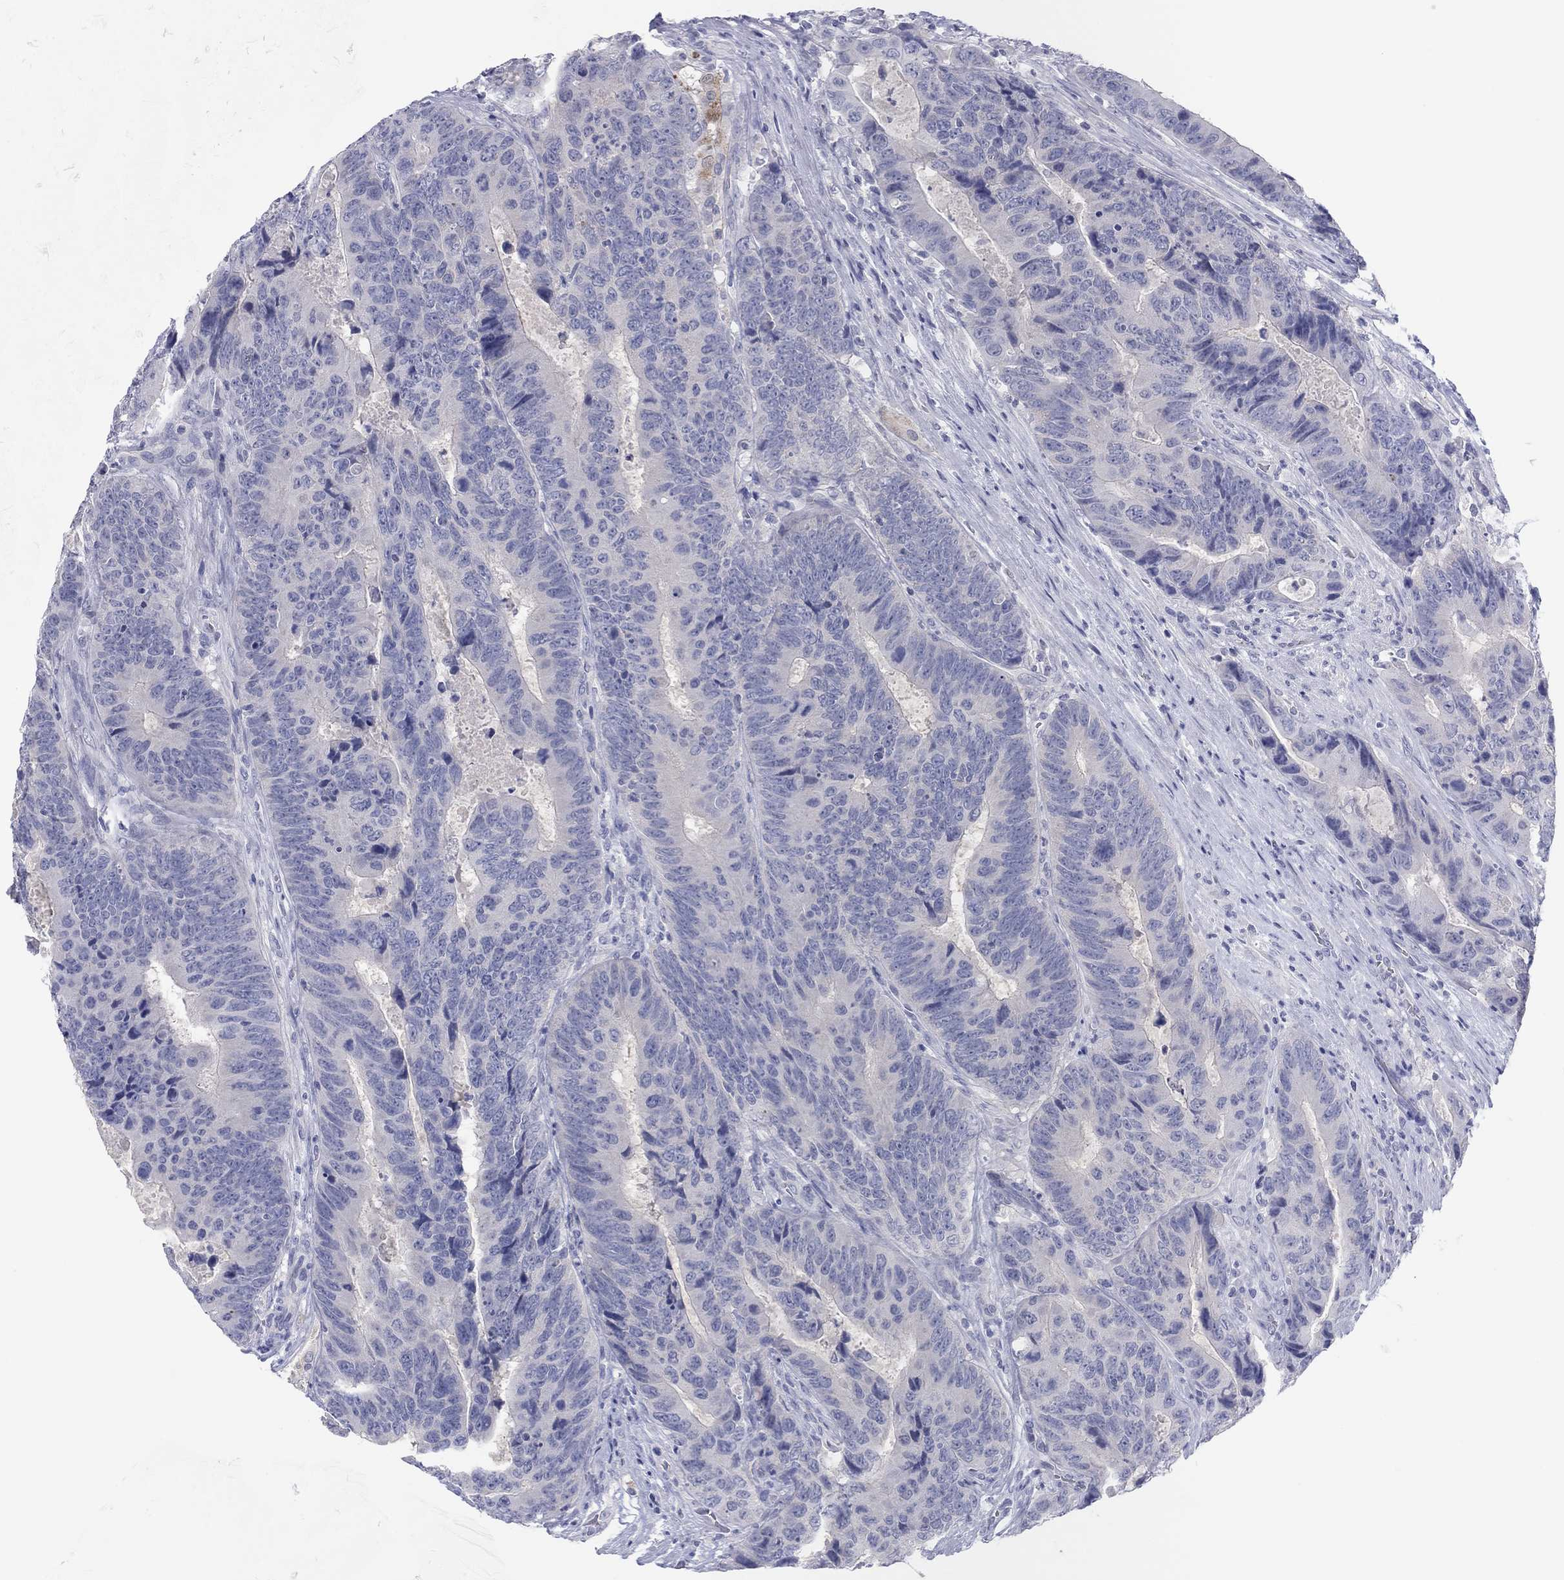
{"staining": {"intensity": "negative", "quantity": "none", "location": "none"}, "tissue": "colorectal cancer", "cell_type": "Tumor cells", "image_type": "cancer", "snomed": [{"axis": "morphology", "description": "Adenocarcinoma, NOS"}, {"axis": "topography", "description": "Colon"}], "caption": "The immunohistochemistry (IHC) image has no significant positivity in tumor cells of colorectal cancer (adenocarcinoma) tissue. (DAB (3,3'-diaminobenzidine) immunohistochemistry (IHC) visualized using brightfield microscopy, high magnification).", "gene": "CPNE6", "patient": {"sex": "female", "age": 56}}